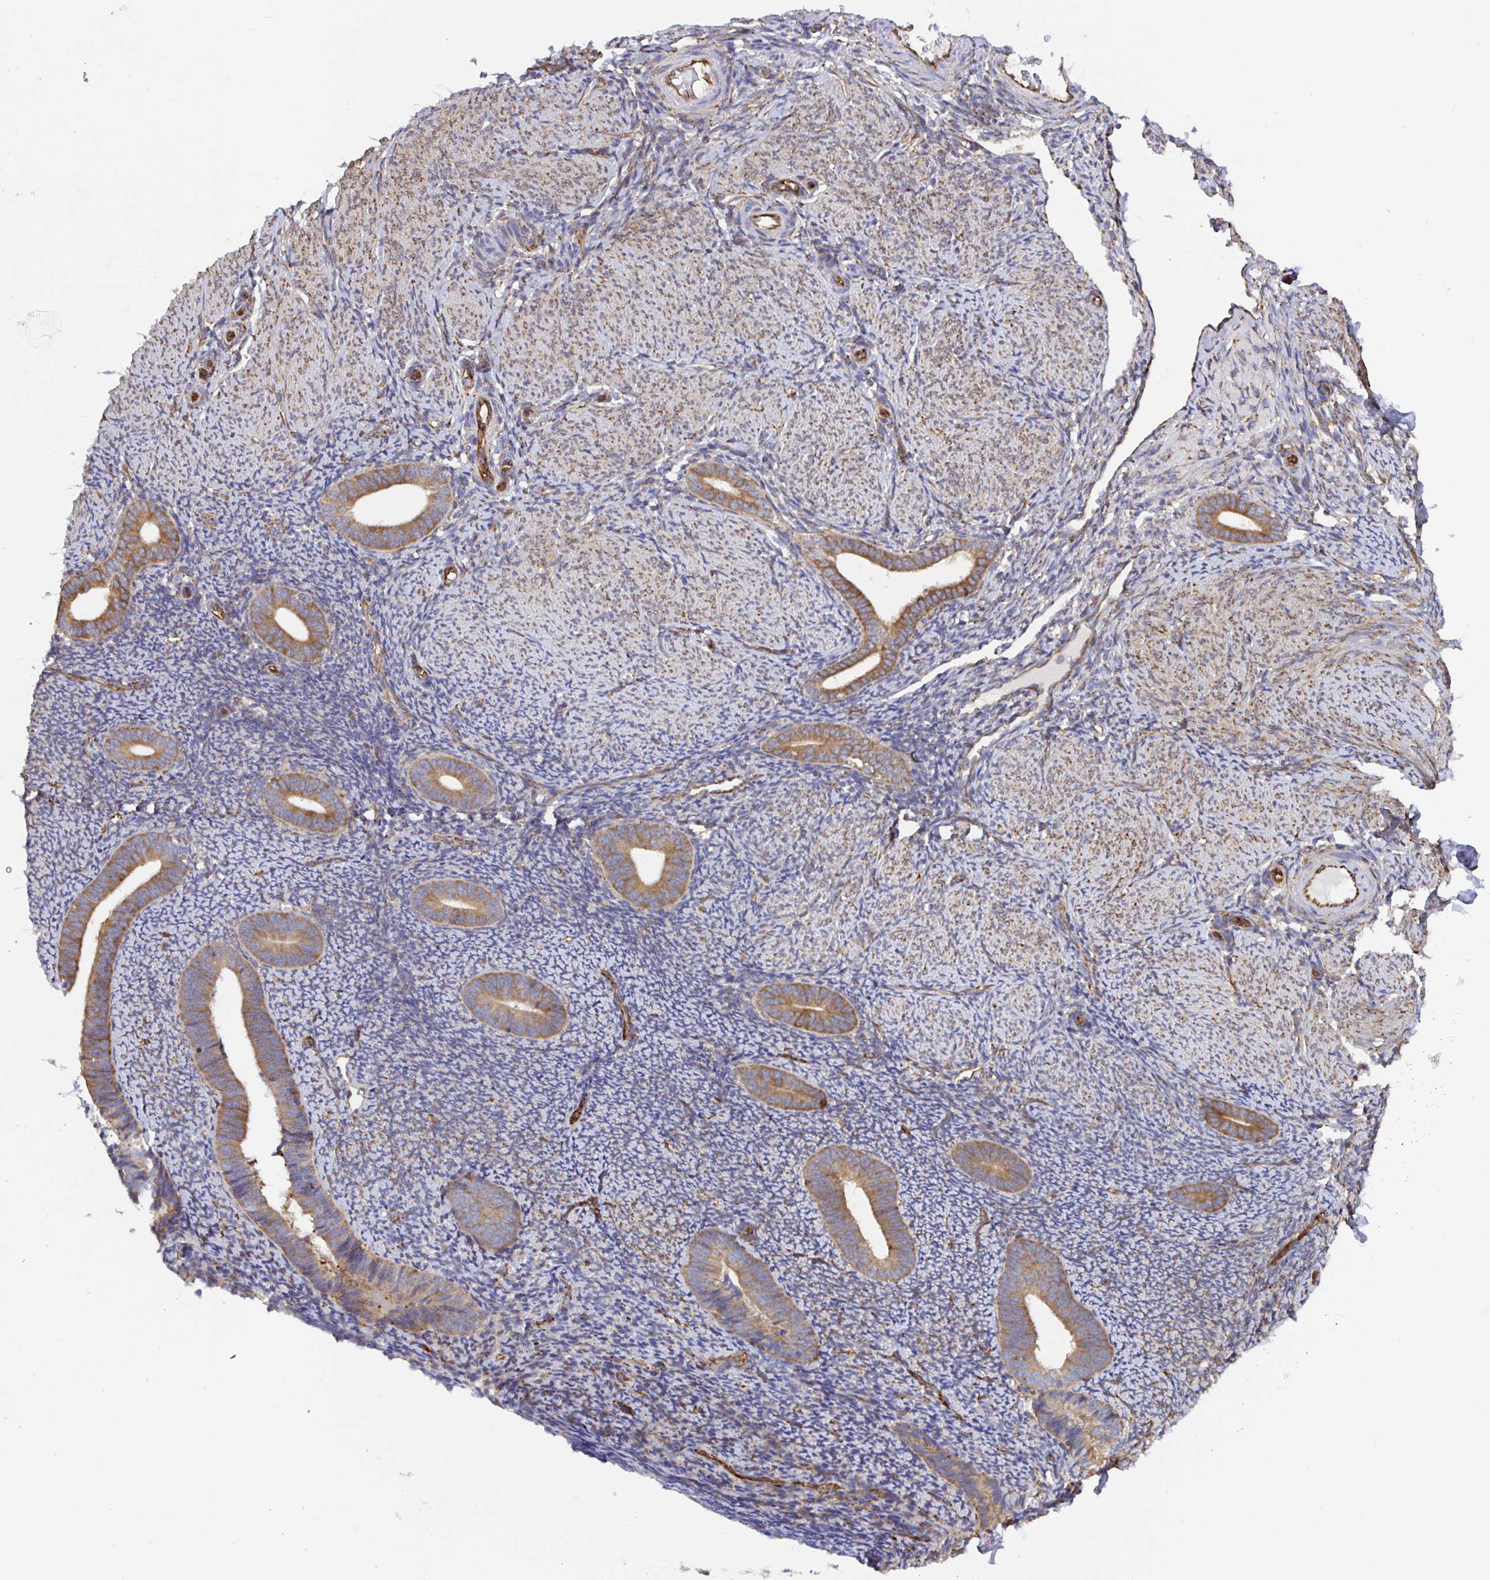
{"staining": {"intensity": "moderate", "quantity": "25%-75%", "location": "cytoplasmic/membranous"}, "tissue": "endometrium", "cell_type": "Cells in endometrial stroma", "image_type": "normal", "snomed": [{"axis": "morphology", "description": "Normal tissue, NOS"}, {"axis": "topography", "description": "Endometrium"}], "caption": "Brown immunohistochemical staining in unremarkable human endometrium exhibits moderate cytoplasmic/membranous positivity in approximately 25%-75% of cells in endometrial stroma.", "gene": "MAOA", "patient": {"sex": "female", "age": 39}}